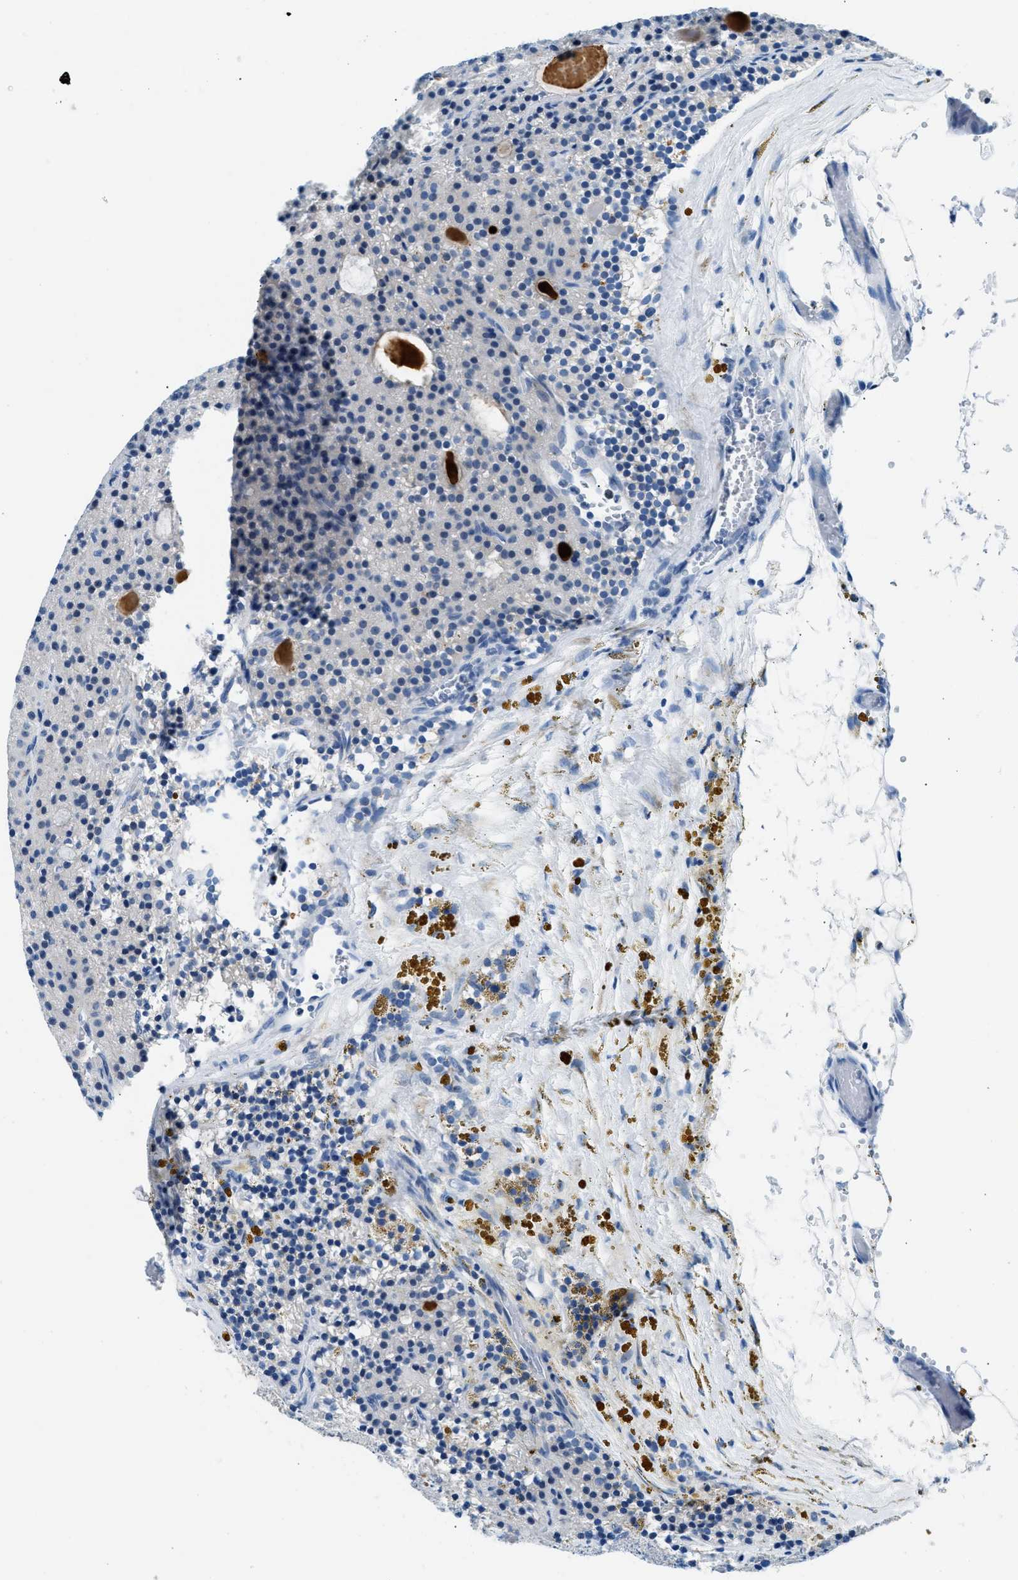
{"staining": {"intensity": "negative", "quantity": "none", "location": "none"}, "tissue": "parathyroid gland", "cell_type": "Glandular cells", "image_type": "normal", "snomed": [{"axis": "morphology", "description": "Normal tissue, NOS"}, {"axis": "morphology", "description": "Adenoma, NOS"}, {"axis": "topography", "description": "Parathyroid gland"}], "caption": "Human parathyroid gland stained for a protein using immunohistochemistry (IHC) reveals no staining in glandular cells.", "gene": "CLDN18", "patient": {"sex": "male", "age": 75}}